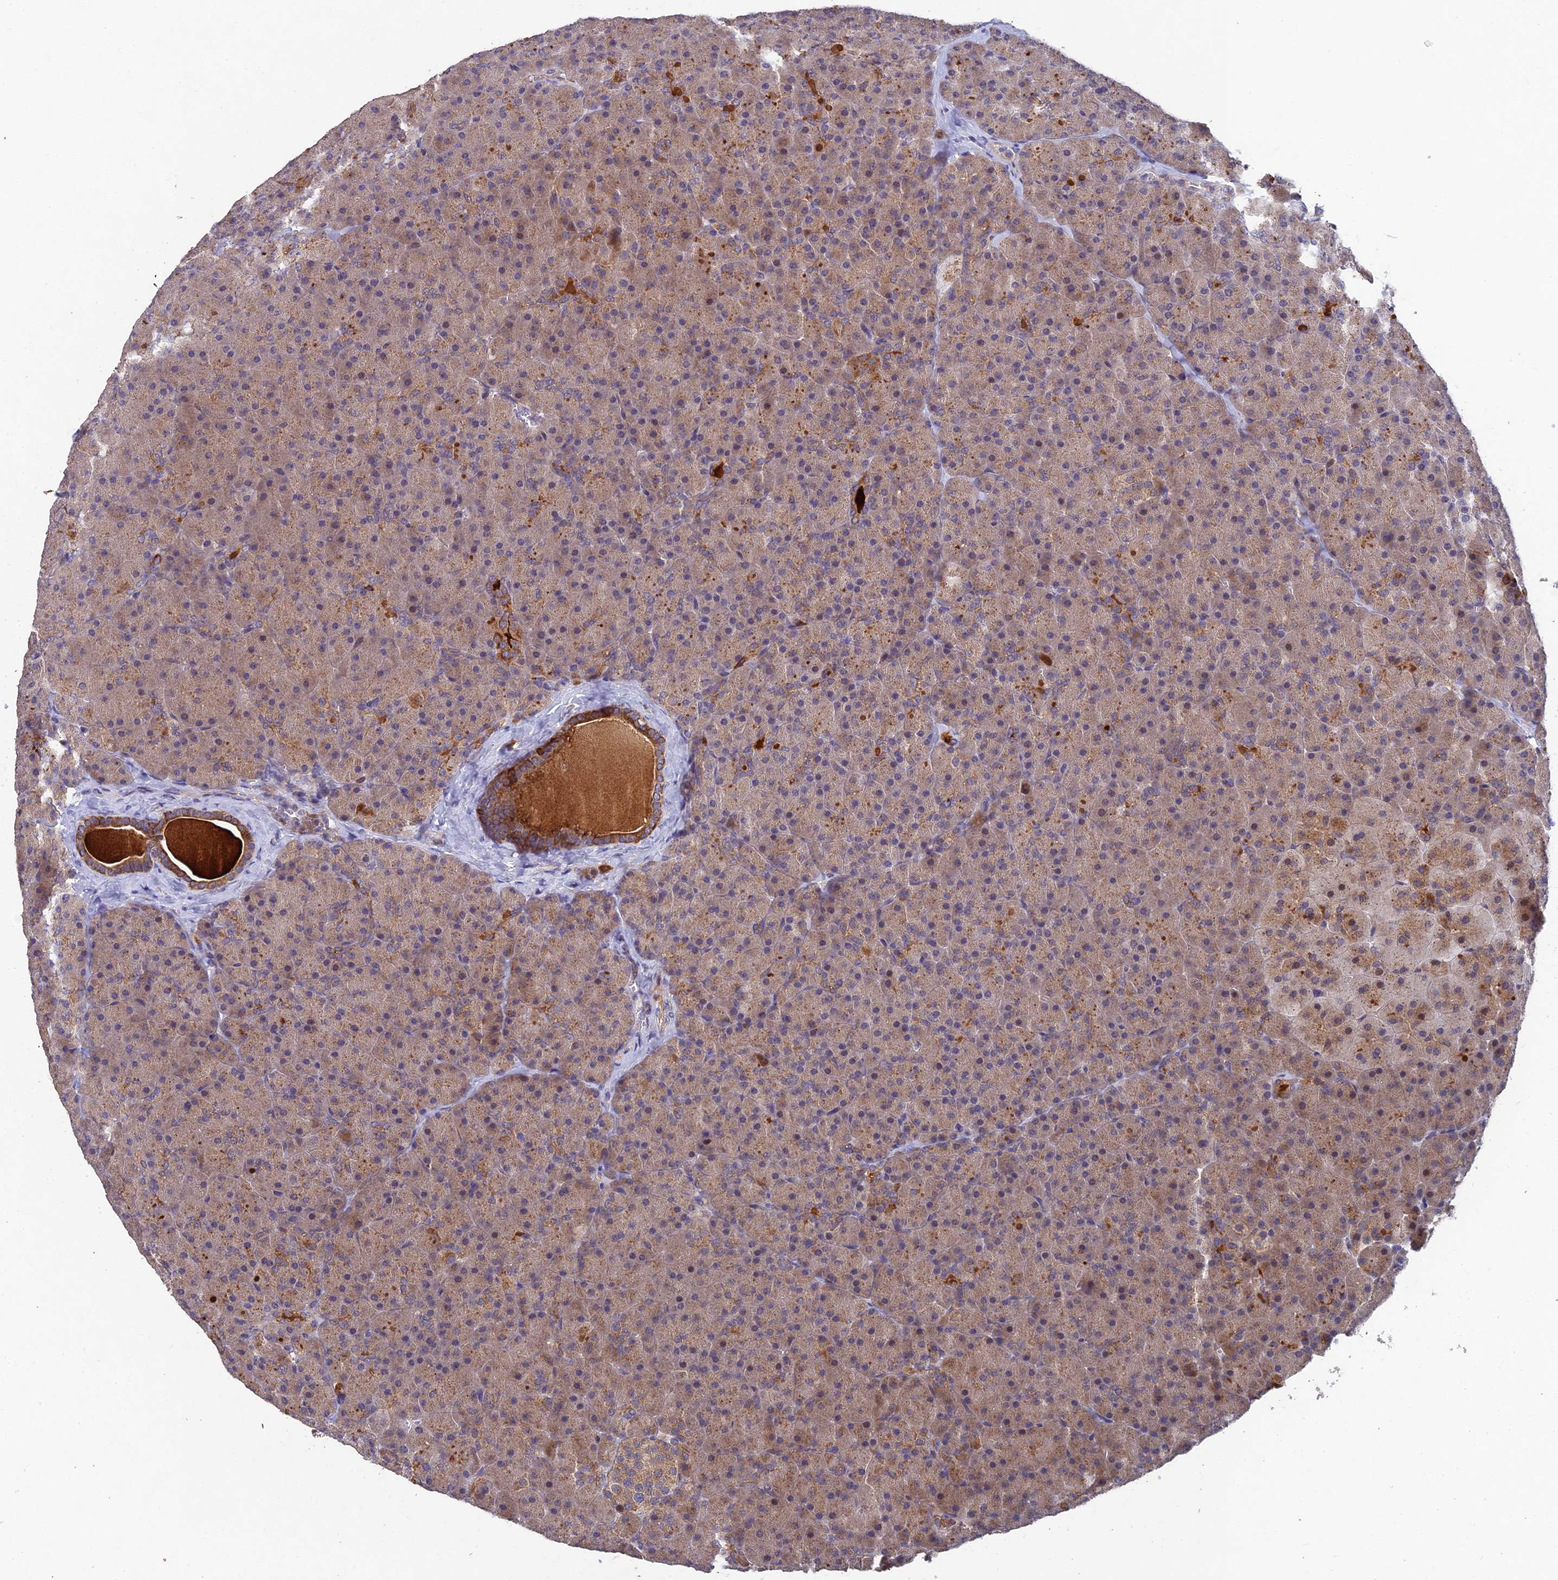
{"staining": {"intensity": "moderate", "quantity": ">75%", "location": "cytoplasmic/membranous"}, "tissue": "pancreas", "cell_type": "Exocrine glandular cells", "image_type": "normal", "snomed": [{"axis": "morphology", "description": "Normal tissue, NOS"}, {"axis": "topography", "description": "Pancreas"}], "caption": "Moderate cytoplasmic/membranous positivity for a protein is seen in approximately >75% of exocrine glandular cells of normal pancreas using immunohistochemistry.", "gene": "NSMCE1", "patient": {"sex": "male", "age": 36}}